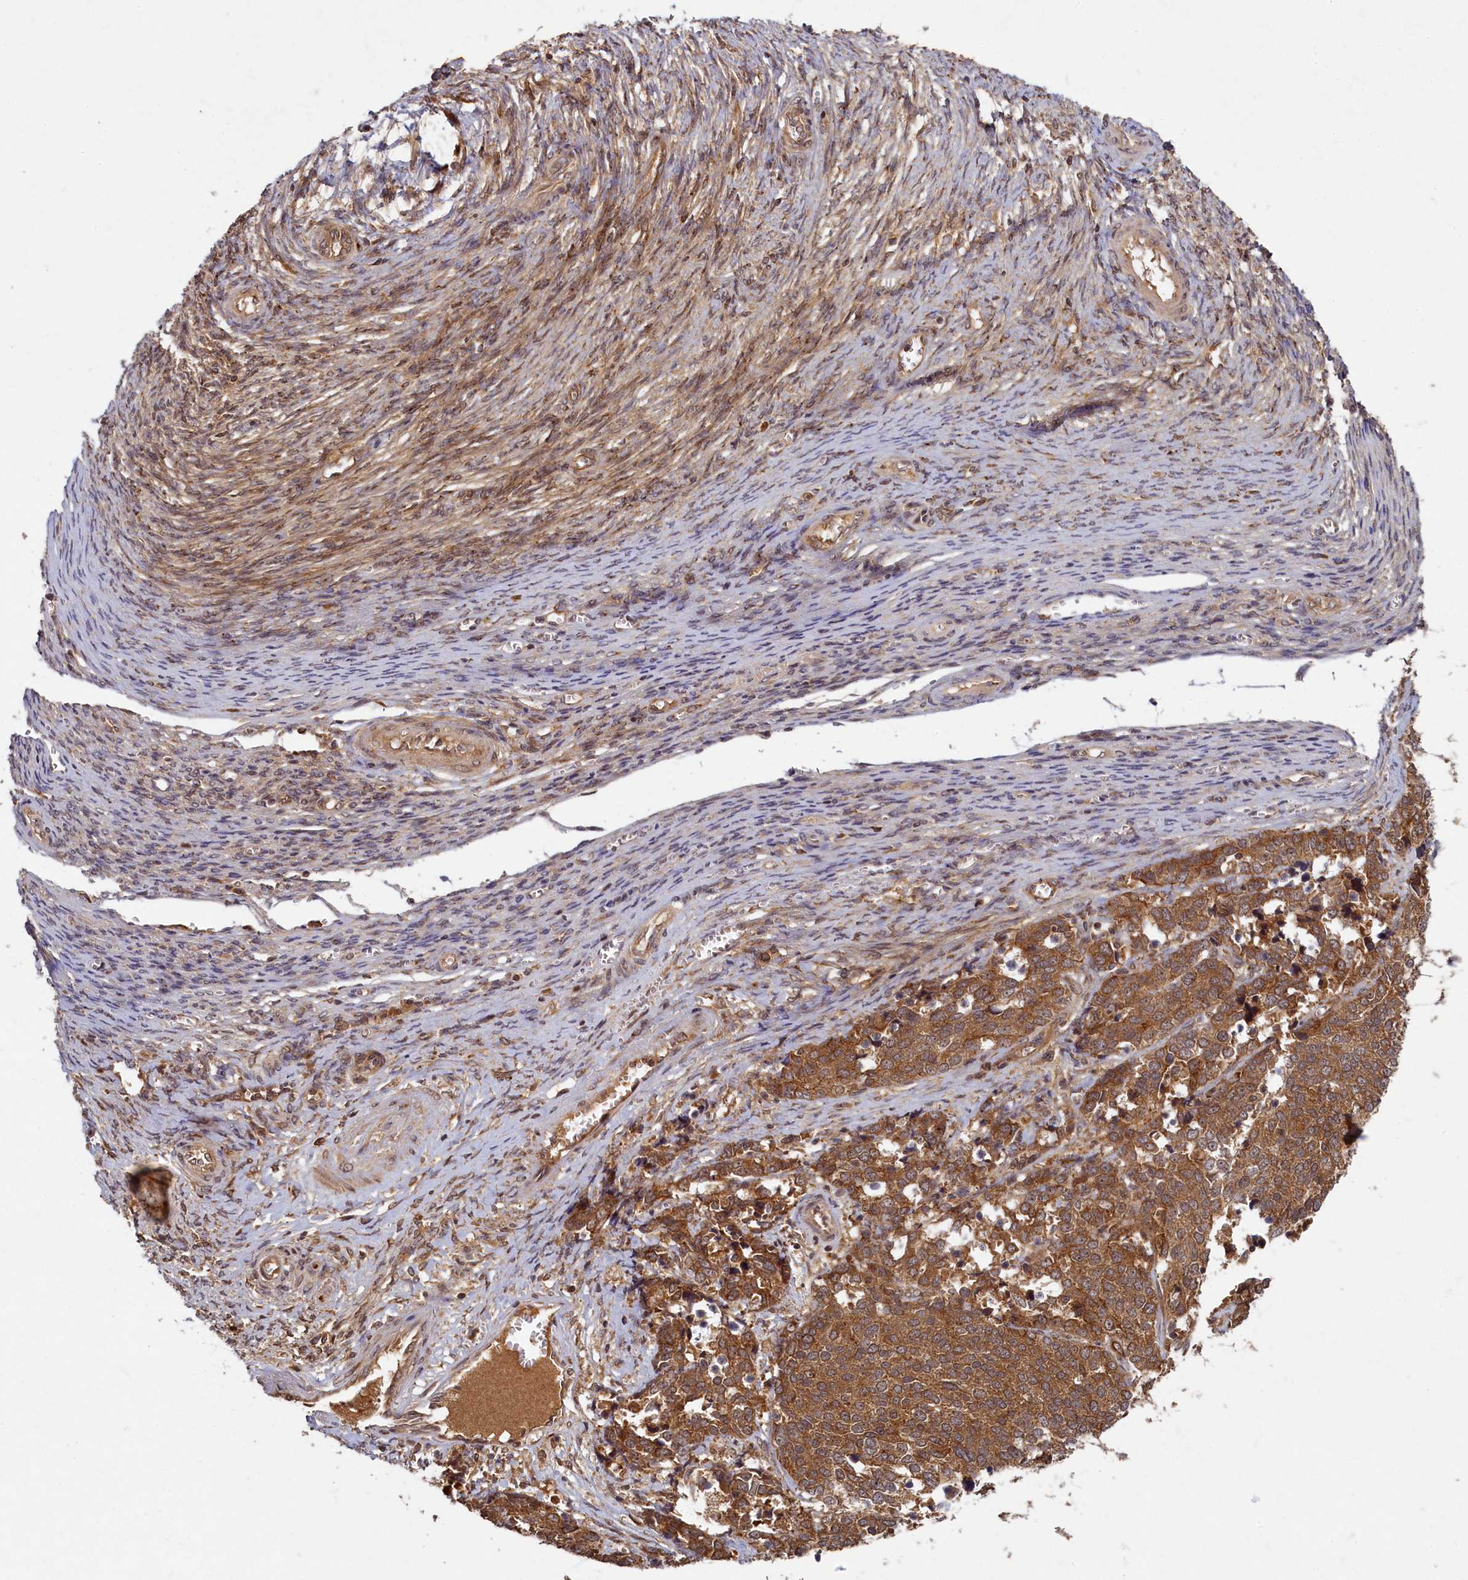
{"staining": {"intensity": "moderate", "quantity": ">75%", "location": "cytoplasmic/membranous"}, "tissue": "ovarian cancer", "cell_type": "Tumor cells", "image_type": "cancer", "snomed": [{"axis": "morphology", "description": "Cystadenocarcinoma, serous, NOS"}, {"axis": "topography", "description": "Ovary"}], "caption": "Protein expression analysis of ovarian cancer (serous cystadenocarcinoma) reveals moderate cytoplasmic/membranous staining in about >75% of tumor cells.", "gene": "BICD1", "patient": {"sex": "female", "age": 44}}